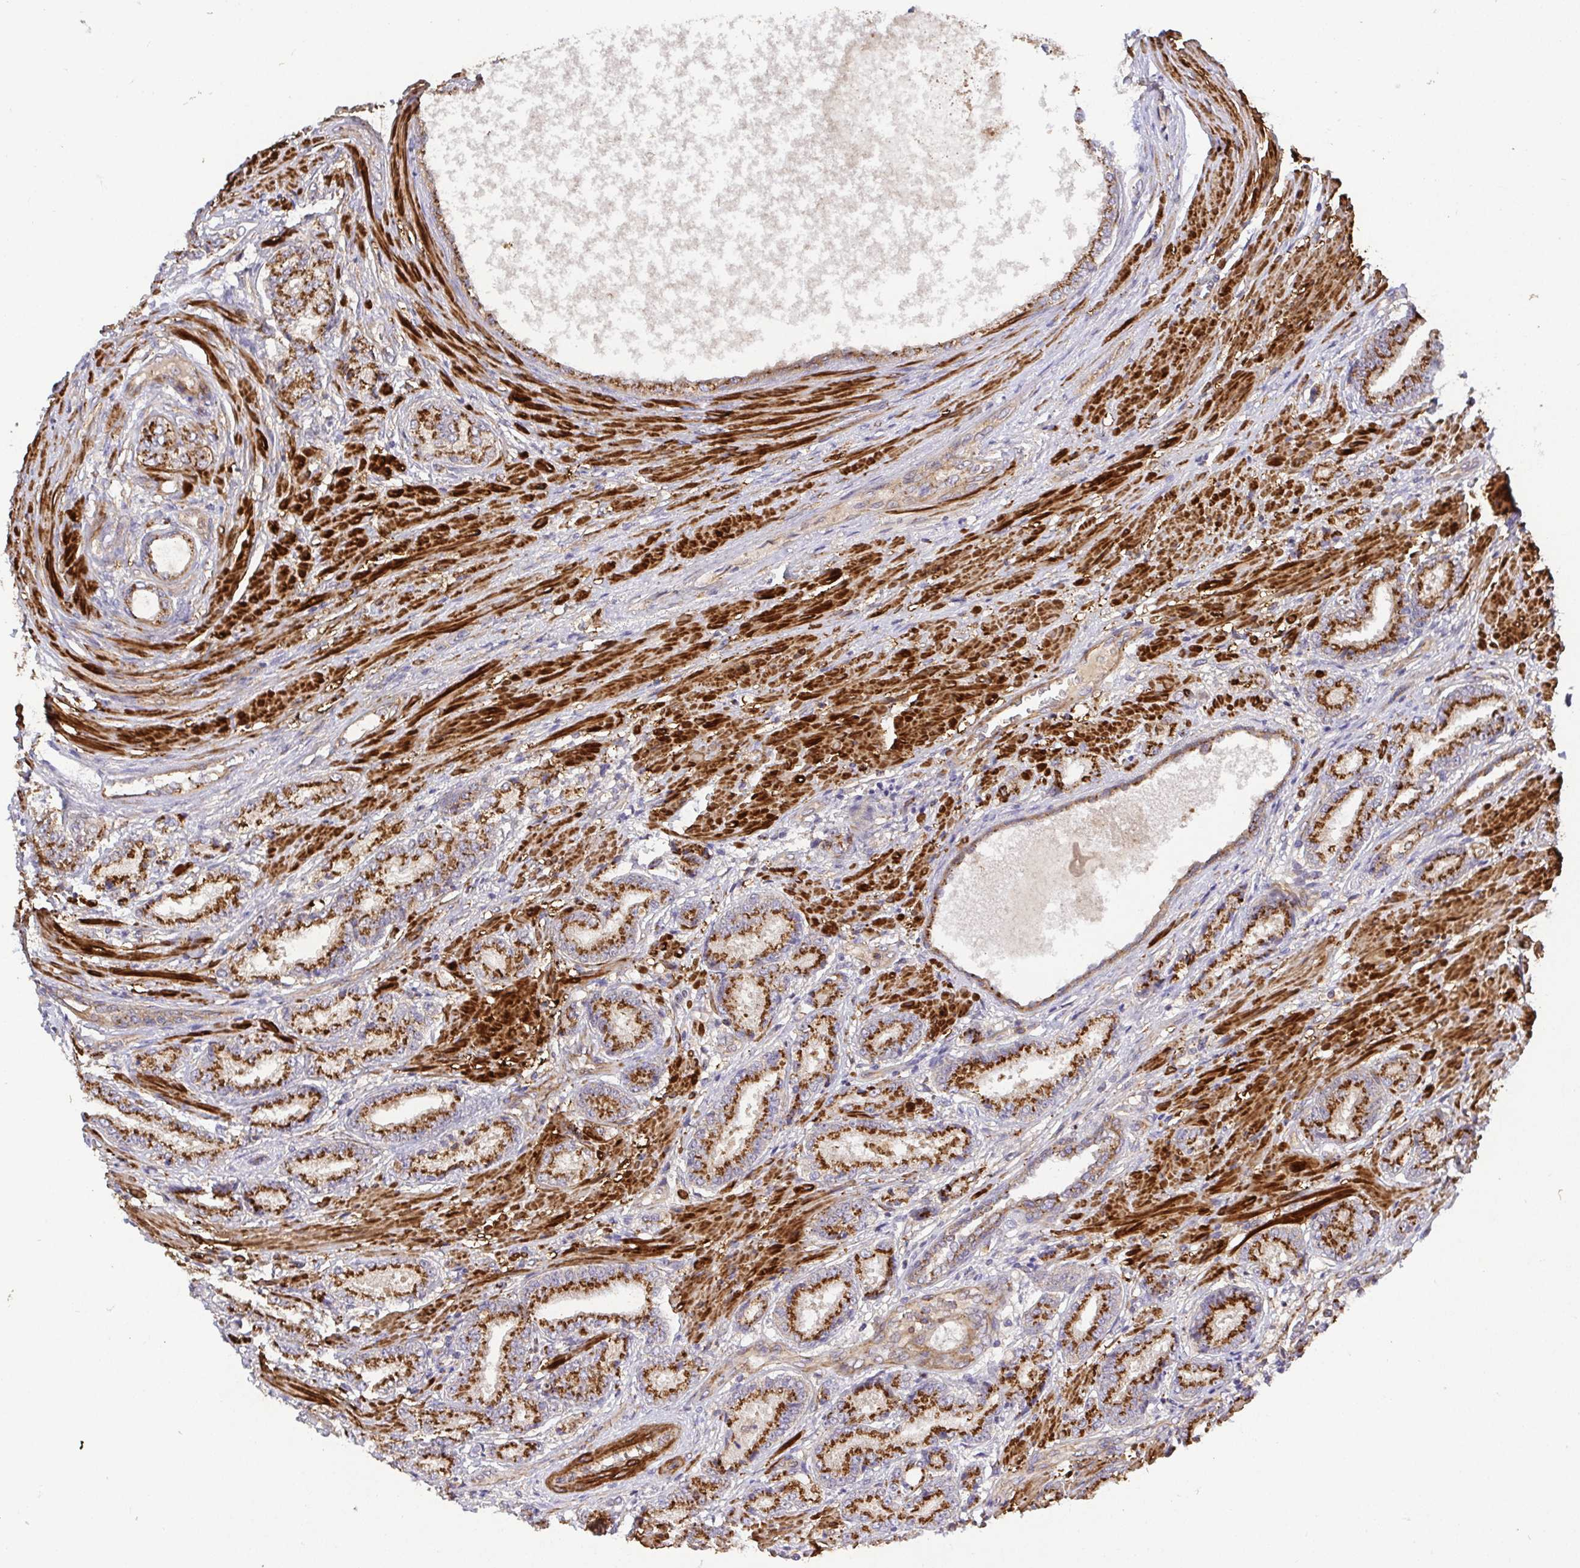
{"staining": {"intensity": "strong", "quantity": ">75%", "location": "cytoplasmic/membranous"}, "tissue": "prostate cancer", "cell_type": "Tumor cells", "image_type": "cancer", "snomed": [{"axis": "morphology", "description": "Adenocarcinoma, High grade"}, {"axis": "topography", "description": "Prostate and seminal vesicle, NOS"}], "caption": "An image showing strong cytoplasmic/membranous staining in about >75% of tumor cells in prostate adenocarcinoma (high-grade), as visualized by brown immunohistochemical staining.", "gene": "TM9SF4", "patient": {"sex": "male", "age": 61}}